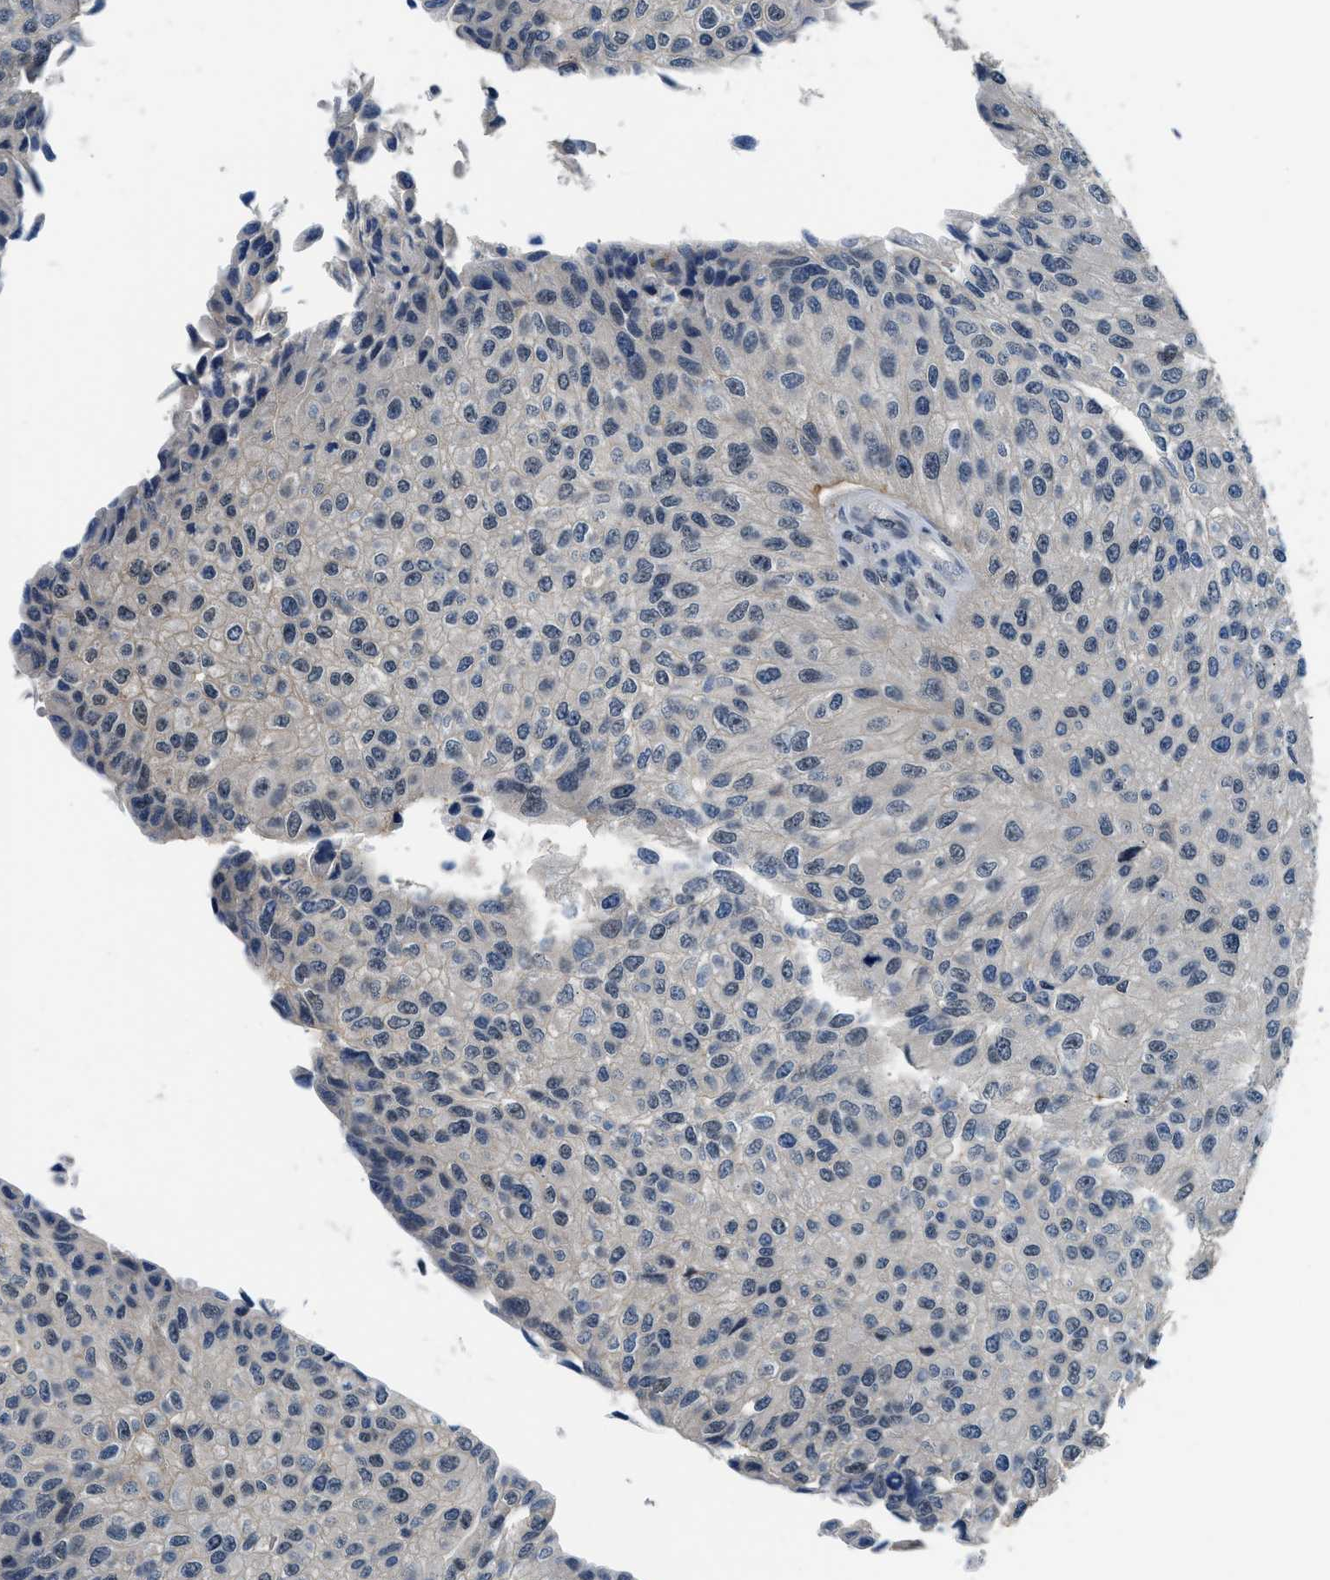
{"staining": {"intensity": "negative", "quantity": "none", "location": "none"}, "tissue": "urothelial cancer", "cell_type": "Tumor cells", "image_type": "cancer", "snomed": [{"axis": "morphology", "description": "Urothelial carcinoma, High grade"}, {"axis": "topography", "description": "Kidney"}, {"axis": "topography", "description": "Urinary bladder"}], "caption": "Immunohistochemistry of human high-grade urothelial carcinoma exhibits no staining in tumor cells. (Brightfield microscopy of DAB (3,3'-diaminobenzidine) immunohistochemistry (IHC) at high magnification).", "gene": "MTMR1", "patient": {"sex": "male", "age": 77}}